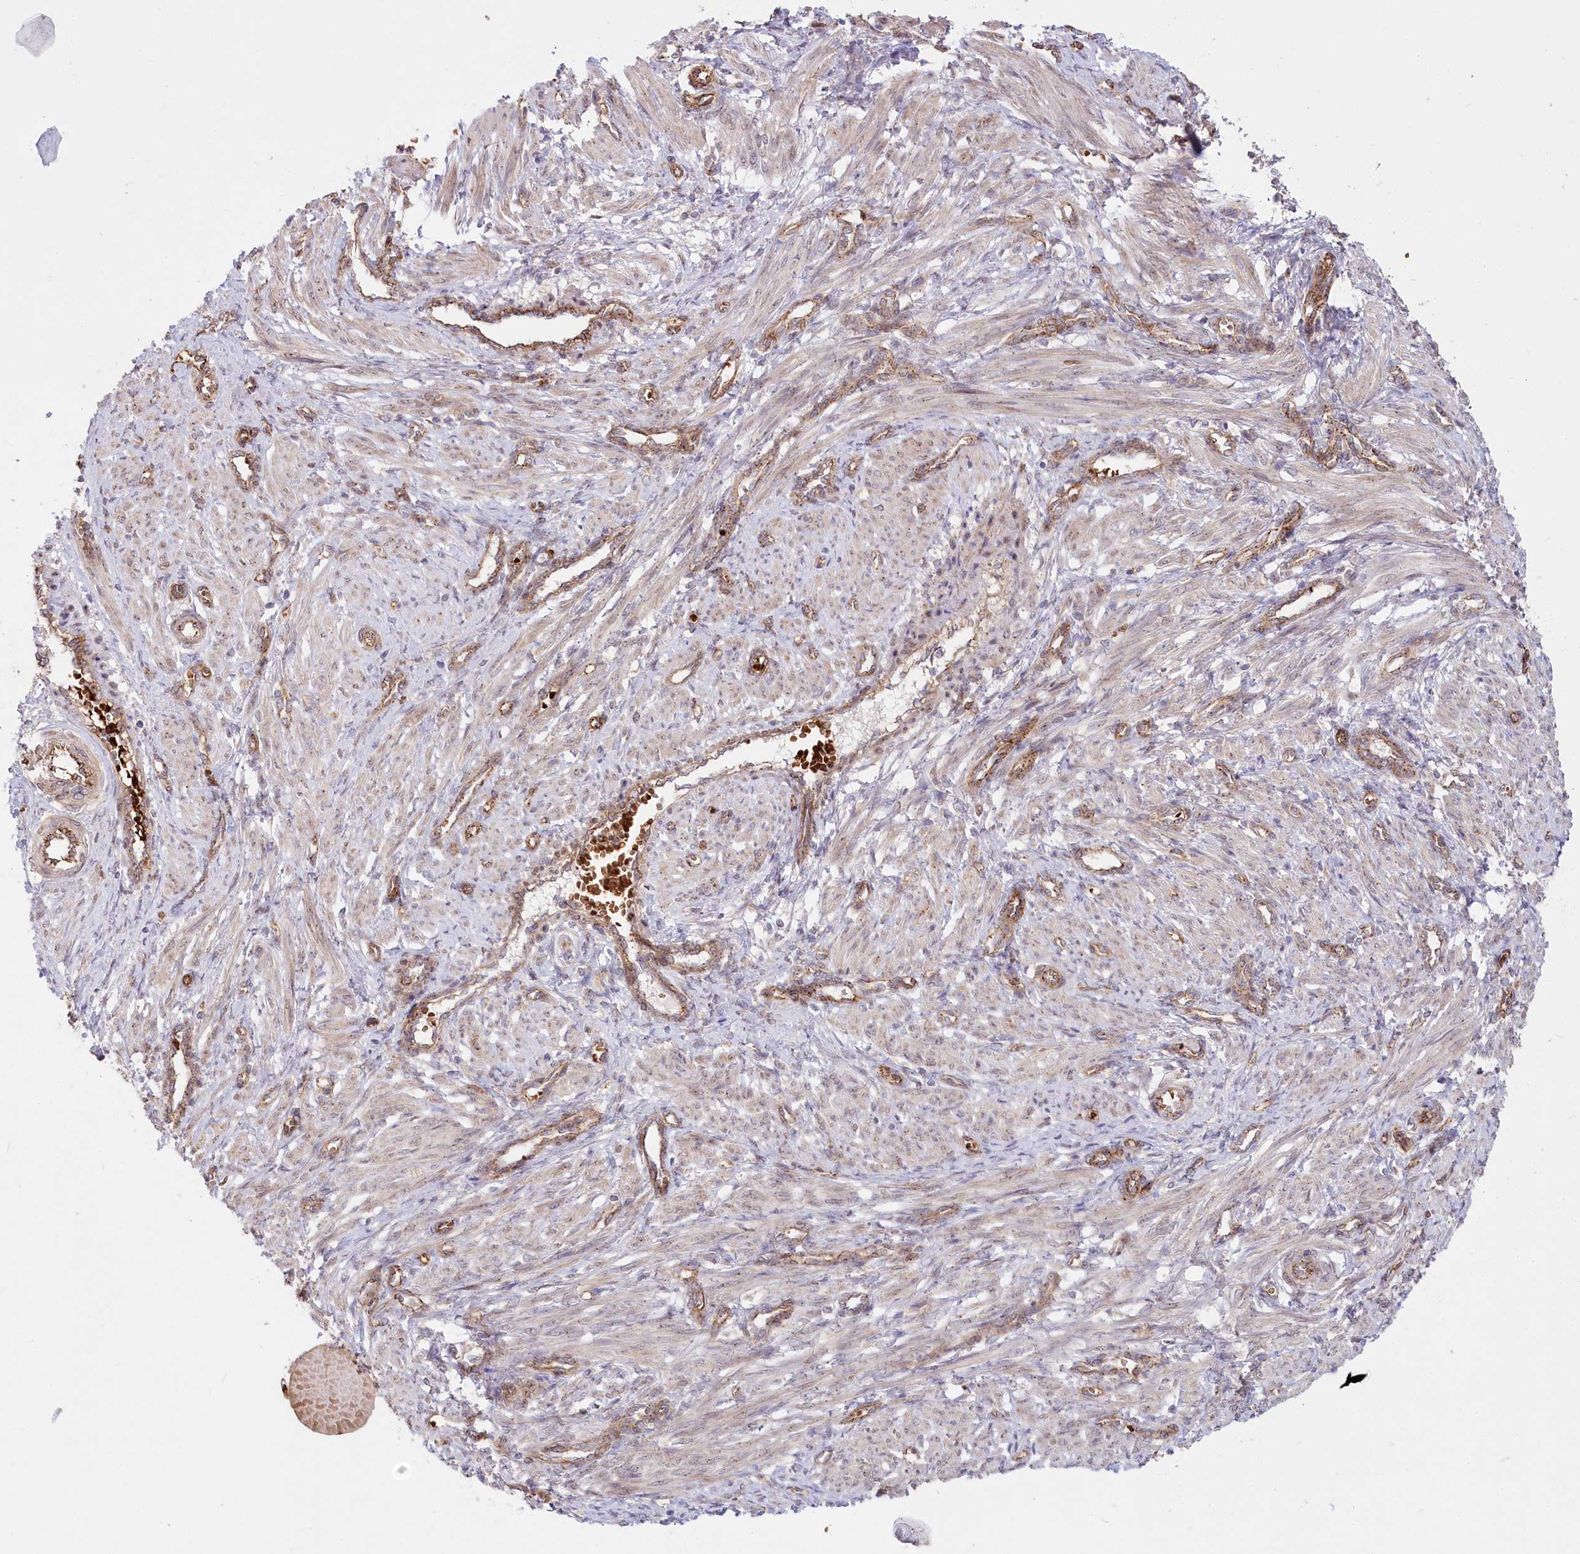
{"staining": {"intensity": "weak", "quantity": "25%-75%", "location": "cytoplasmic/membranous,nuclear"}, "tissue": "smooth muscle", "cell_type": "Smooth muscle cells", "image_type": "normal", "snomed": [{"axis": "morphology", "description": "Normal tissue, NOS"}, {"axis": "topography", "description": "Endometrium"}], "caption": "Smooth muscle cells show low levels of weak cytoplasmic/membranous,nuclear expression in about 25%-75% of cells in unremarkable smooth muscle.", "gene": "COMMD3", "patient": {"sex": "female", "age": 33}}